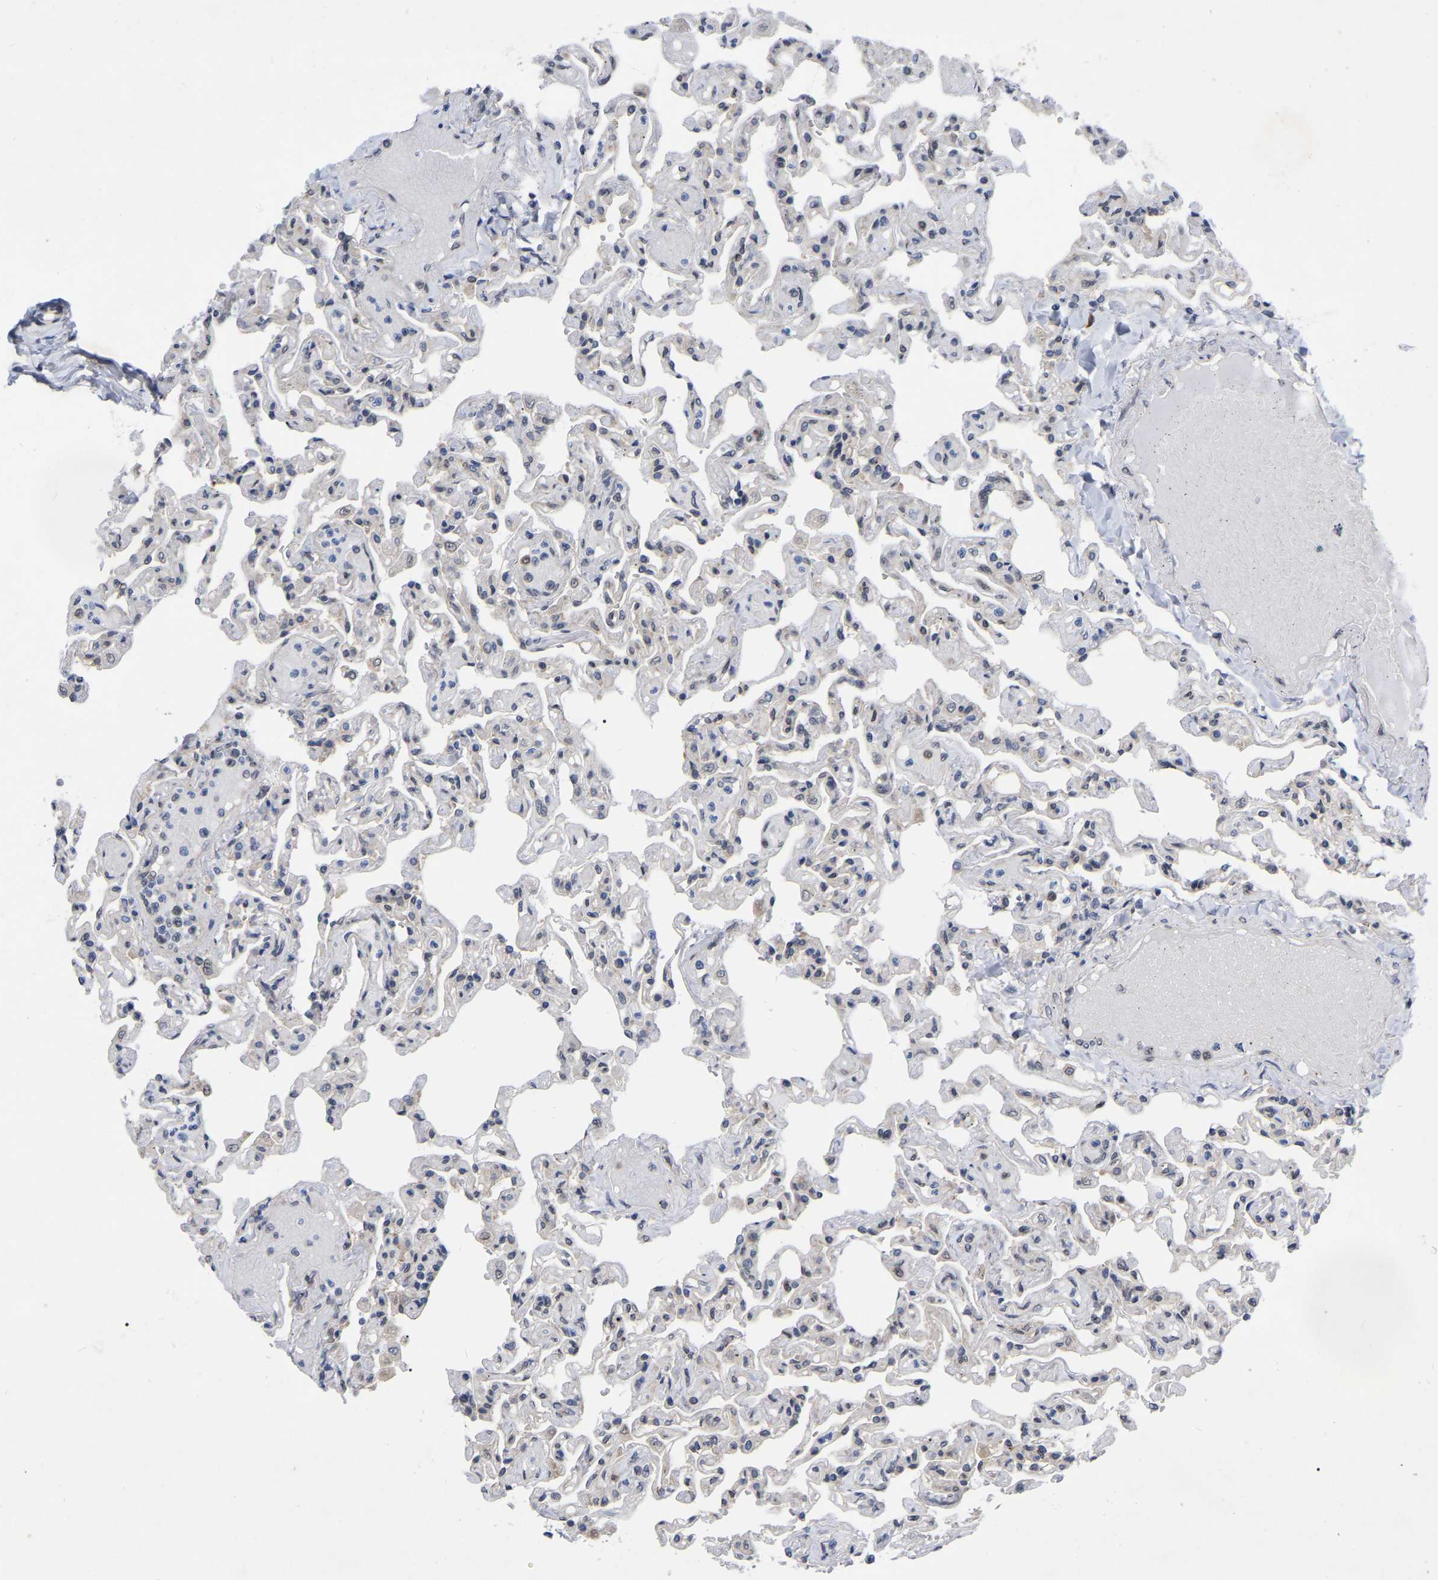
{"staining": {"intensity": "weak", "quantity": "<25%", "location": "cytoplasmic/membranous"}, "tissue": "lung", "cell_type": "Alveolar cells", "image_type": "normal", "snomed": [{"axis": "morphology", "description": "Normal tissue, NOS"}, {"axis": "topography", "description": "Lung"}], "caption": "This micrograph is of benign lung stained with immunohistochemistry to label a protein in brown with the nuclei are counter-stained blue. There is no expression in alveolar cells. The staining was performed using DAB (3,3'-diaminobenzidine) to visualize the protein expression in brown, while the nuclei were stained in blue with hematoxylin (Magnification: 20x).", "gene": "UBE4B", "patient": {"sex": "male", "age": 21}}